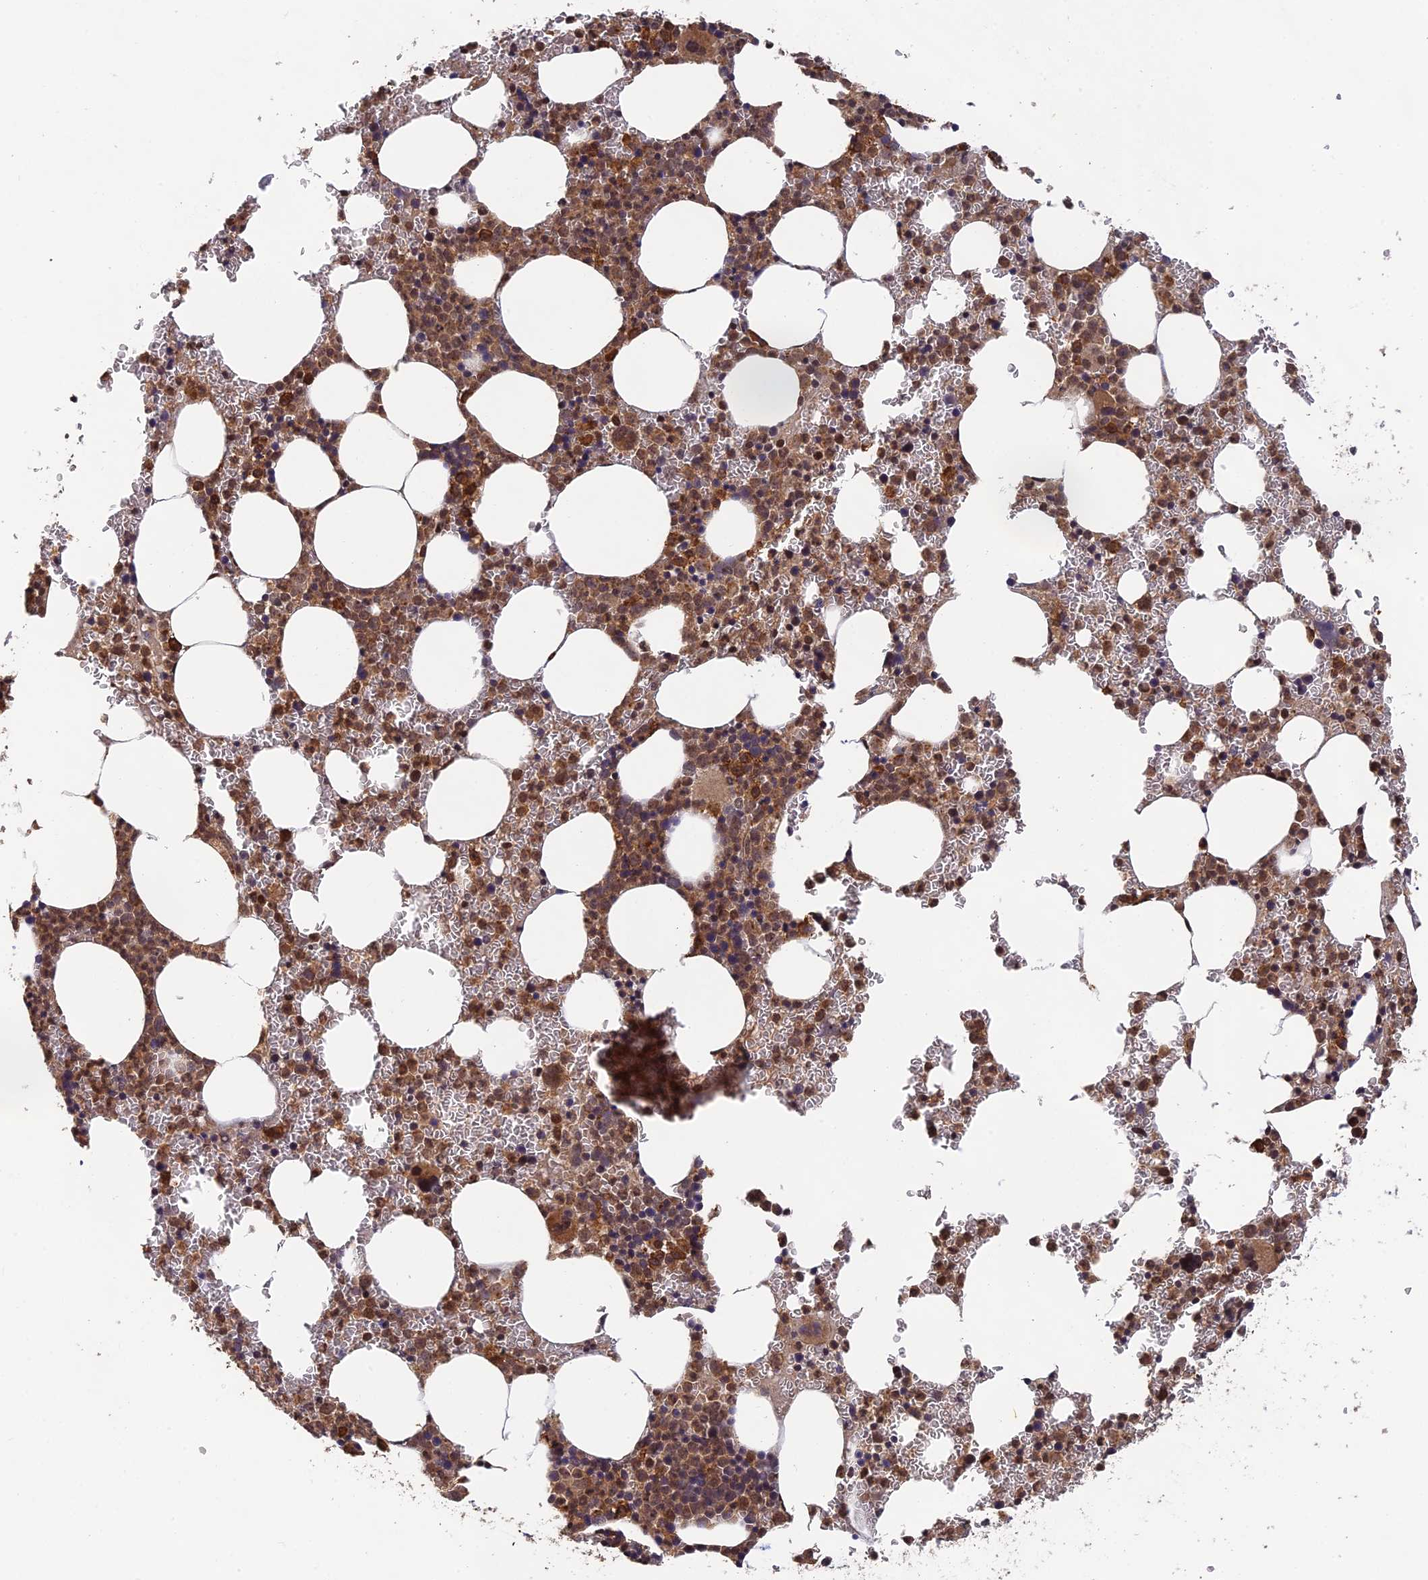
{"staining": {"intensity": "moderate", "quantity": ">75%", "location": "cytoplasmic/membranous,nuclear"}, "tissue": "bone marrow", "cell_type": "Hematopoietic cells", "image_type": "normal", "snomed": [{"axis": "morphology", "description": "Normal tissue, NOS"}, {"axis": "topography", "description": "Bone marrow"}], "caption": "An immunohistochemistry (IHC) photomicrograph of benign tissue is shown. Protein staining in brown shows moderate cytoplasmic/membranous,nuclear positivity in bone marrow within hematopoietic cells. (Brightfield microscopy of DAB IHC at high magnification).", "gene": "OSBPL1A", "patient": {"sex": "female", "age": 78}}